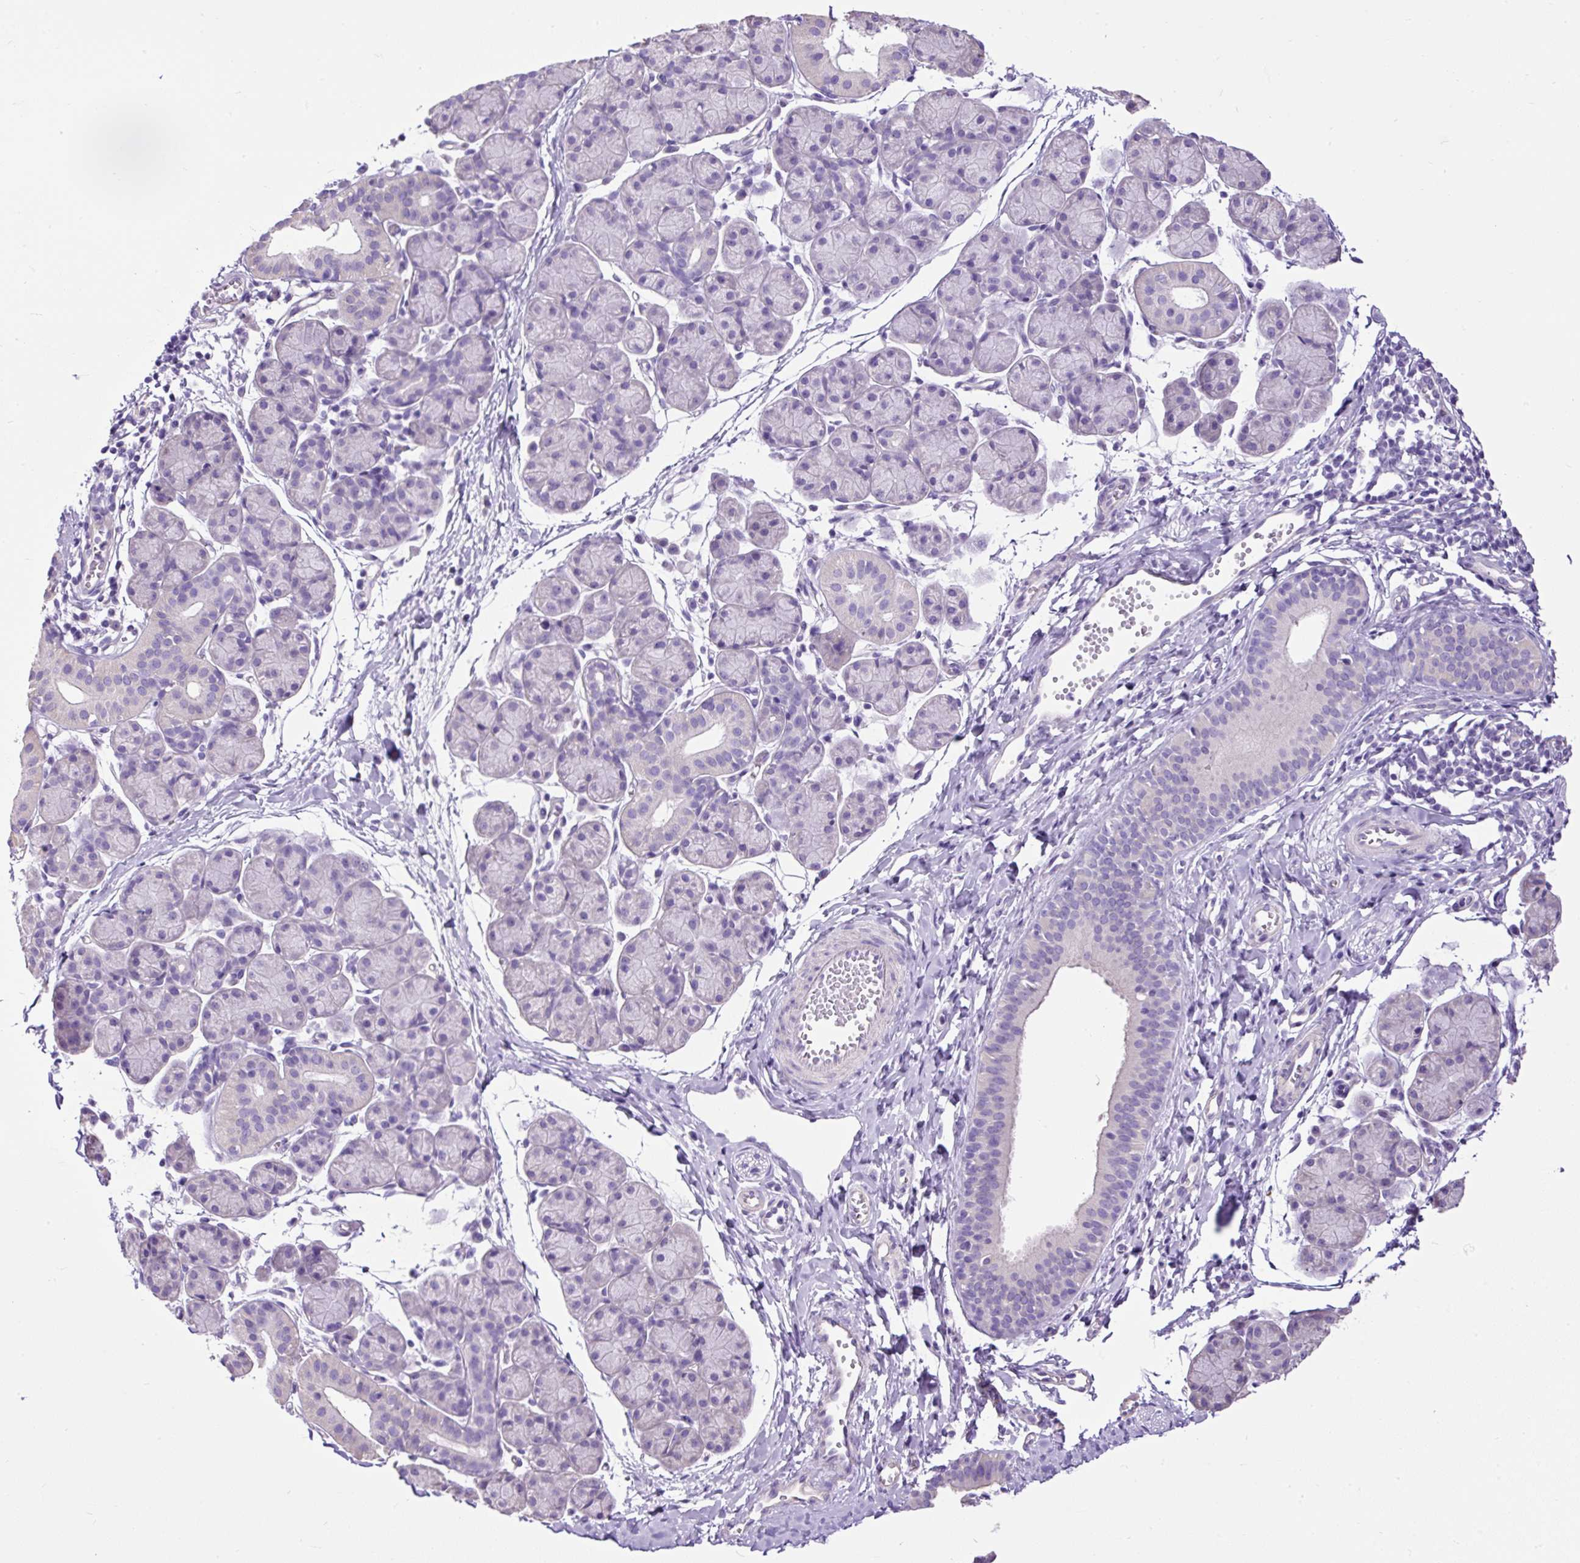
{"staining": {"intensity": "negative", "quantity": "none", "location": "none"}, "tissue": "salivary gland", "cell_type": "Glandular cells", "image_type": "normal", "snomed": [{"axis": "morphology", "description": "Normal tissue, NOS"}, {"axis": "morphology", "description": "Inflammation, NOS"}, {"axis": "topography", "description": "Lymph node"}, {"axis": "topography", "description": "Salivary gland"}], "caption": "DAB immunohistochemical staining of normal human salivary gland demonstrates no significant staining in glandular cells. (DAB (3,3'-diaminobenzidine) immunohistochemistry, high magnification).", "gene": "PDIA2", "patient": {"sex": "male", "age": 3}}